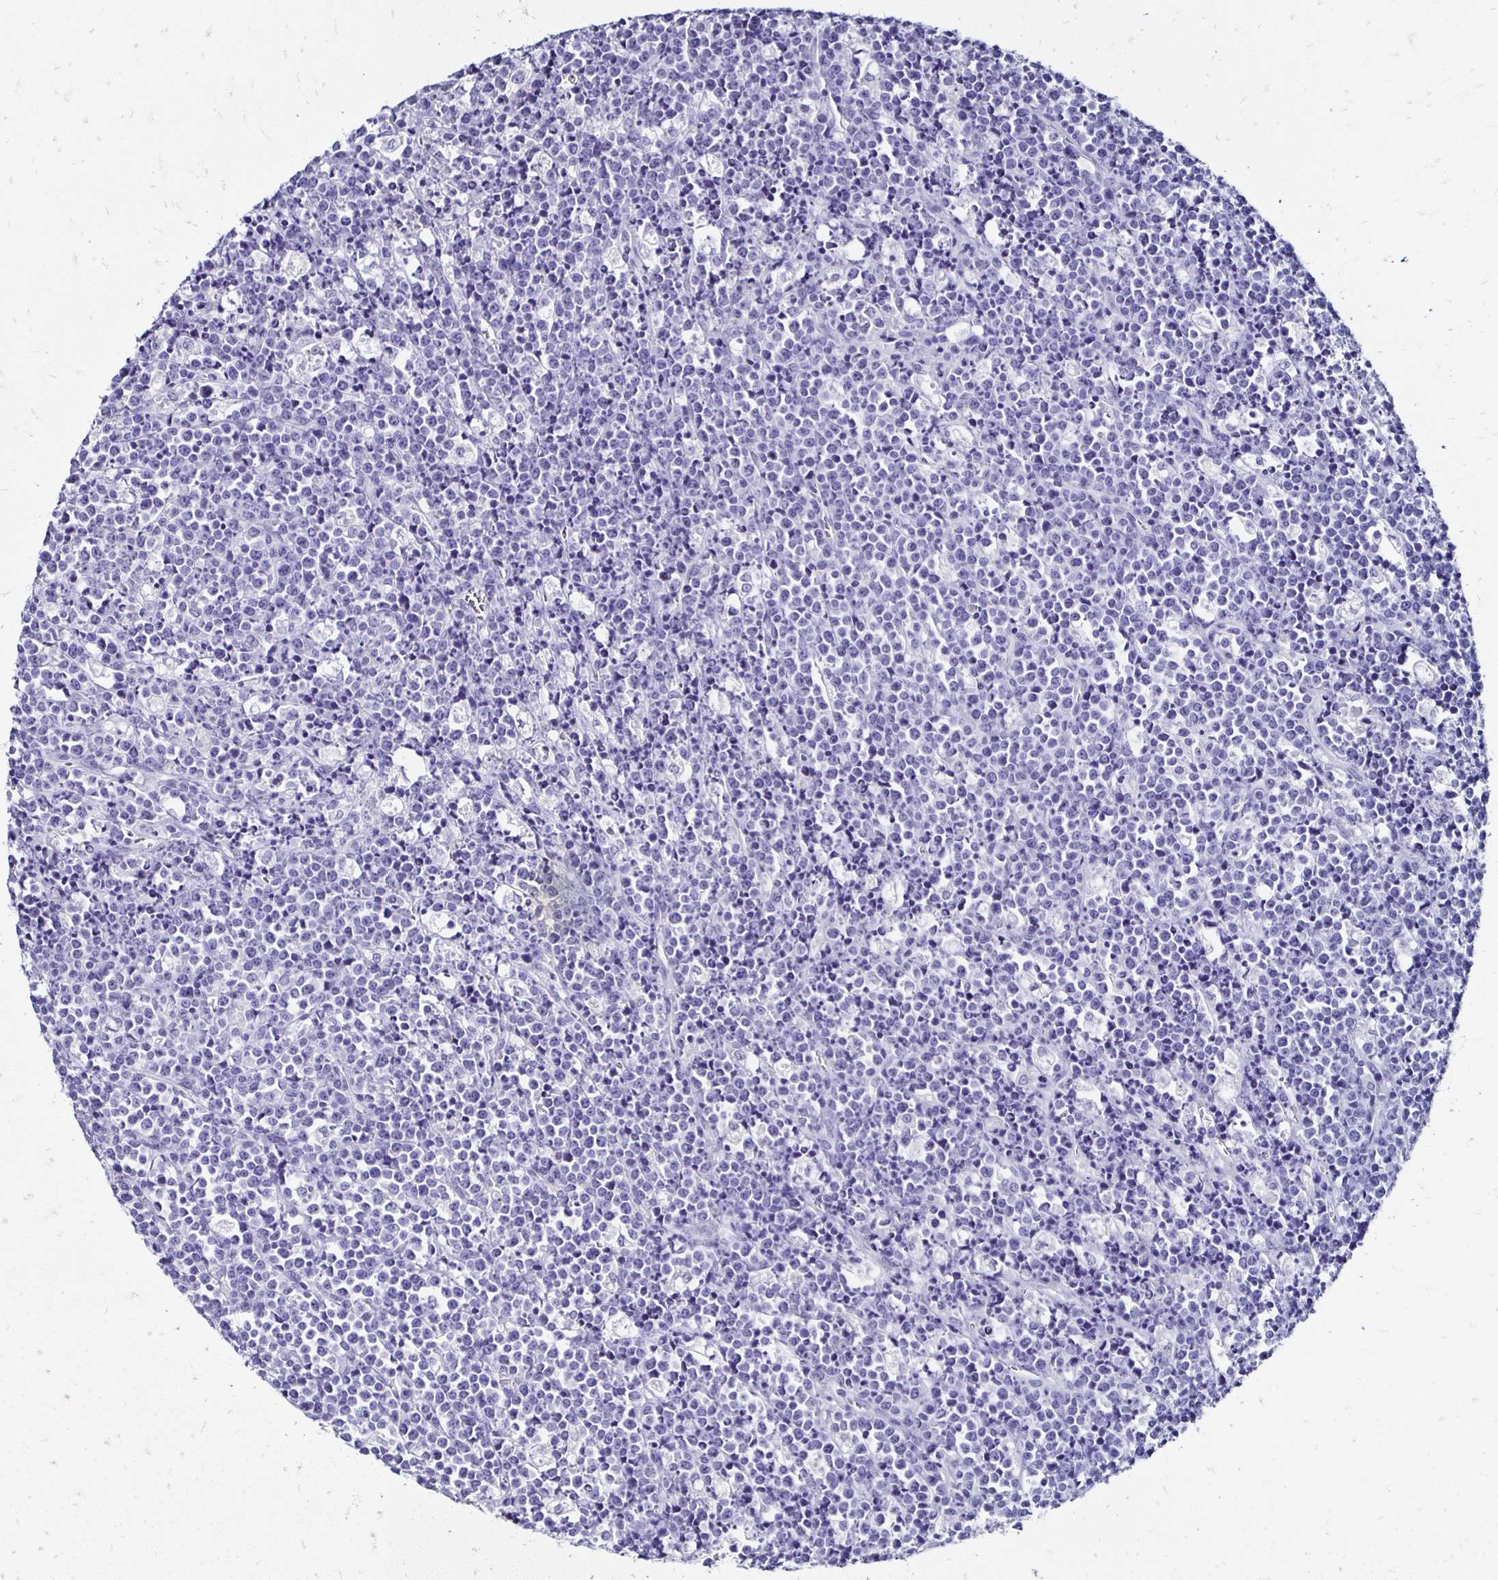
{"staining": {"intensity": "negative", "quantity": "none", "location": "none"}, "tissue": "lymphoma", "cell_type": "Tumor cells", "image_type": "cancer", "snomed": [{"axis": "morphology", "description": "Malignant lymphoma, non-Hodgkin's type, High grade"}, {"axis": "topography", "description": "Ovary"}], "caption": "DAB immunohistochemical staining of lymphoma exhibits no significant staining in tumor cells.", "gene": "KCNT1", "patient": {"sex": "female", "age": 56}}